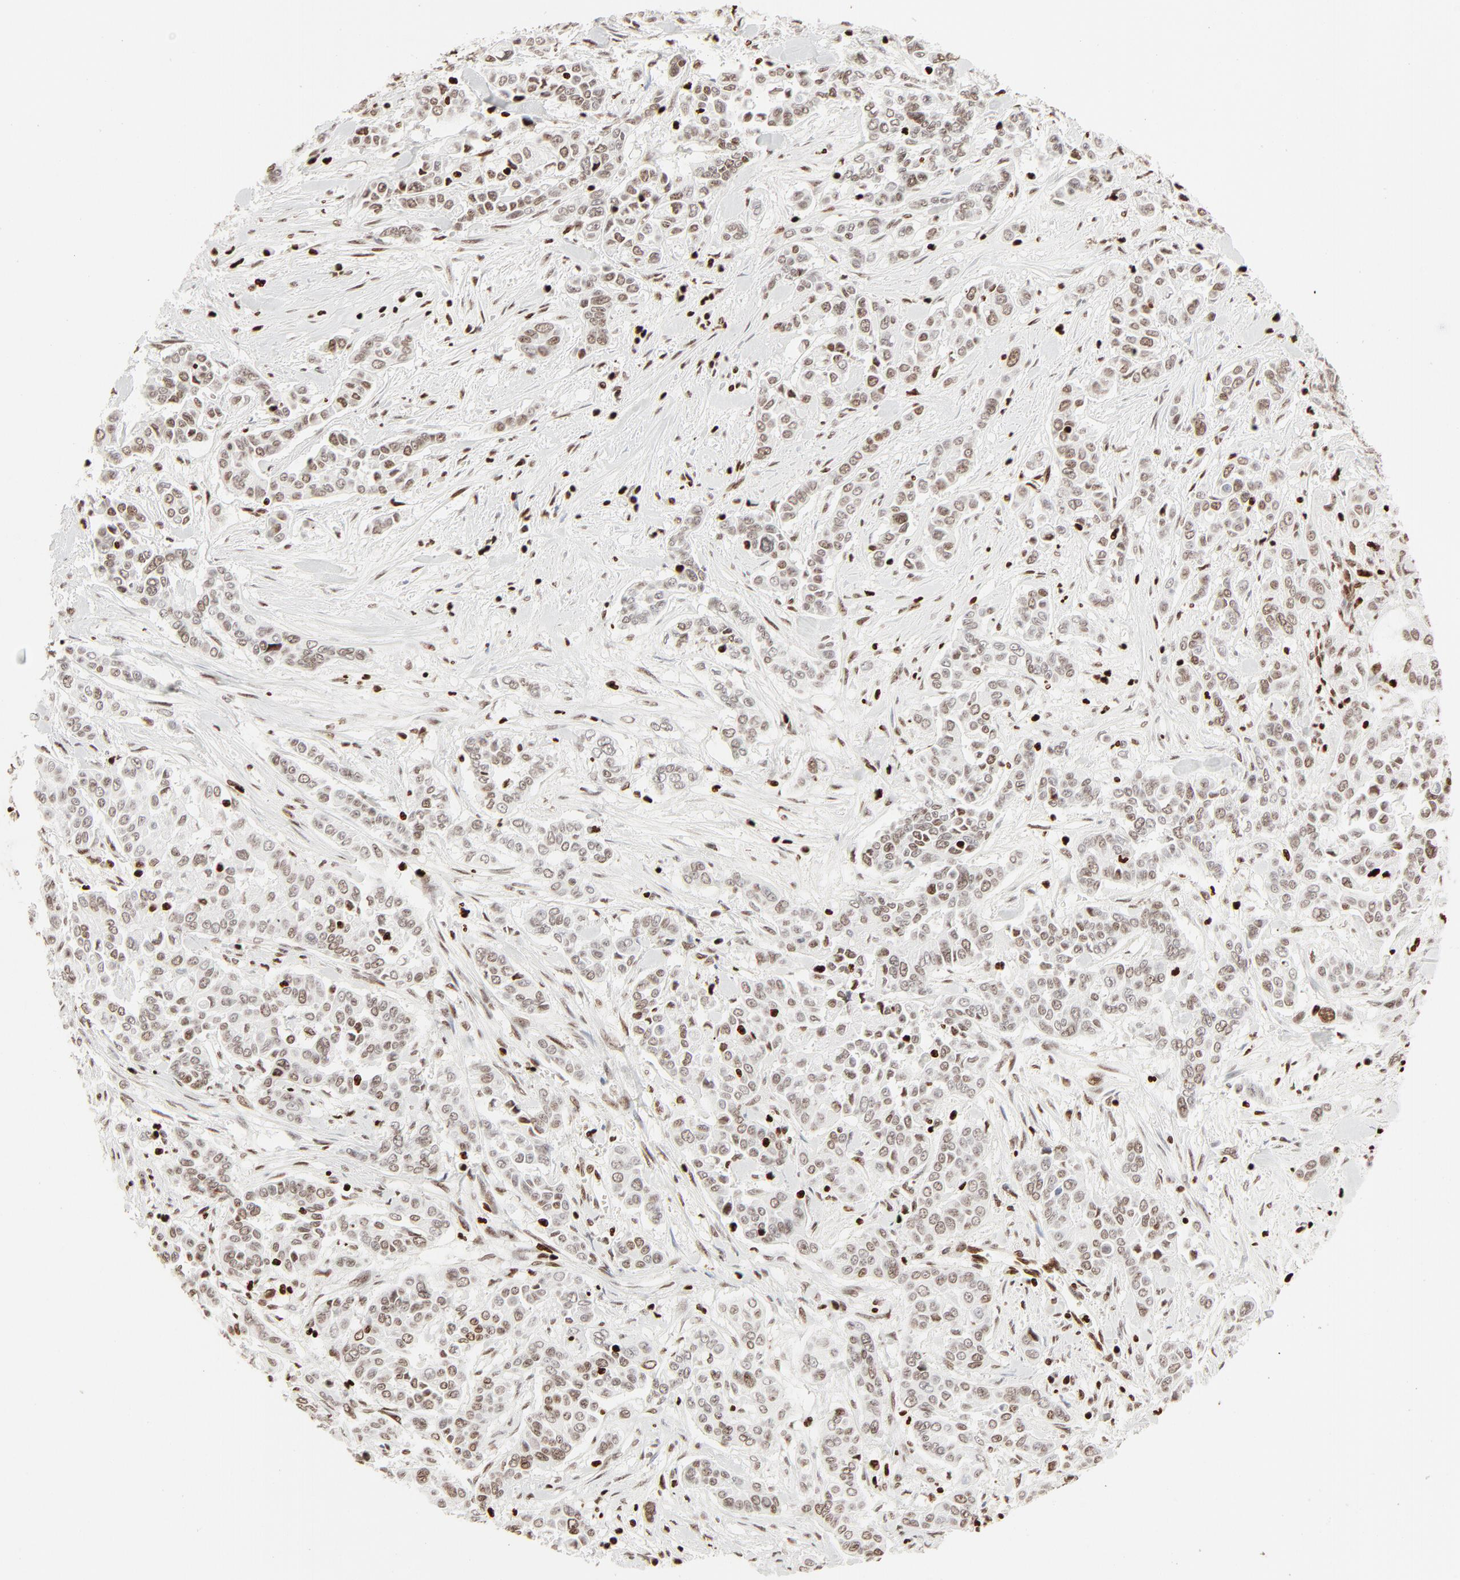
{"staining": {"intensity": "moderate", "quantity": ">75%", "location": "nuclear"}, "tissue": "pancreatic cancer", "cell_type": "Tumor cells", "image_type": "cancer", "snomed": [{"axis": "morphology", "description": "Adenocarcinoma, NOS"}, {"axis": "topography", "description": "Pancreas"}], "caption": "Approximately >75% of tumor cells in human pancreatic cancer exhibit moderate nuclear protein staining as visualized by brown immunohistochemical staining.", "gene": "HMGB2", "patient": {"sex": "female", "age": 52}}